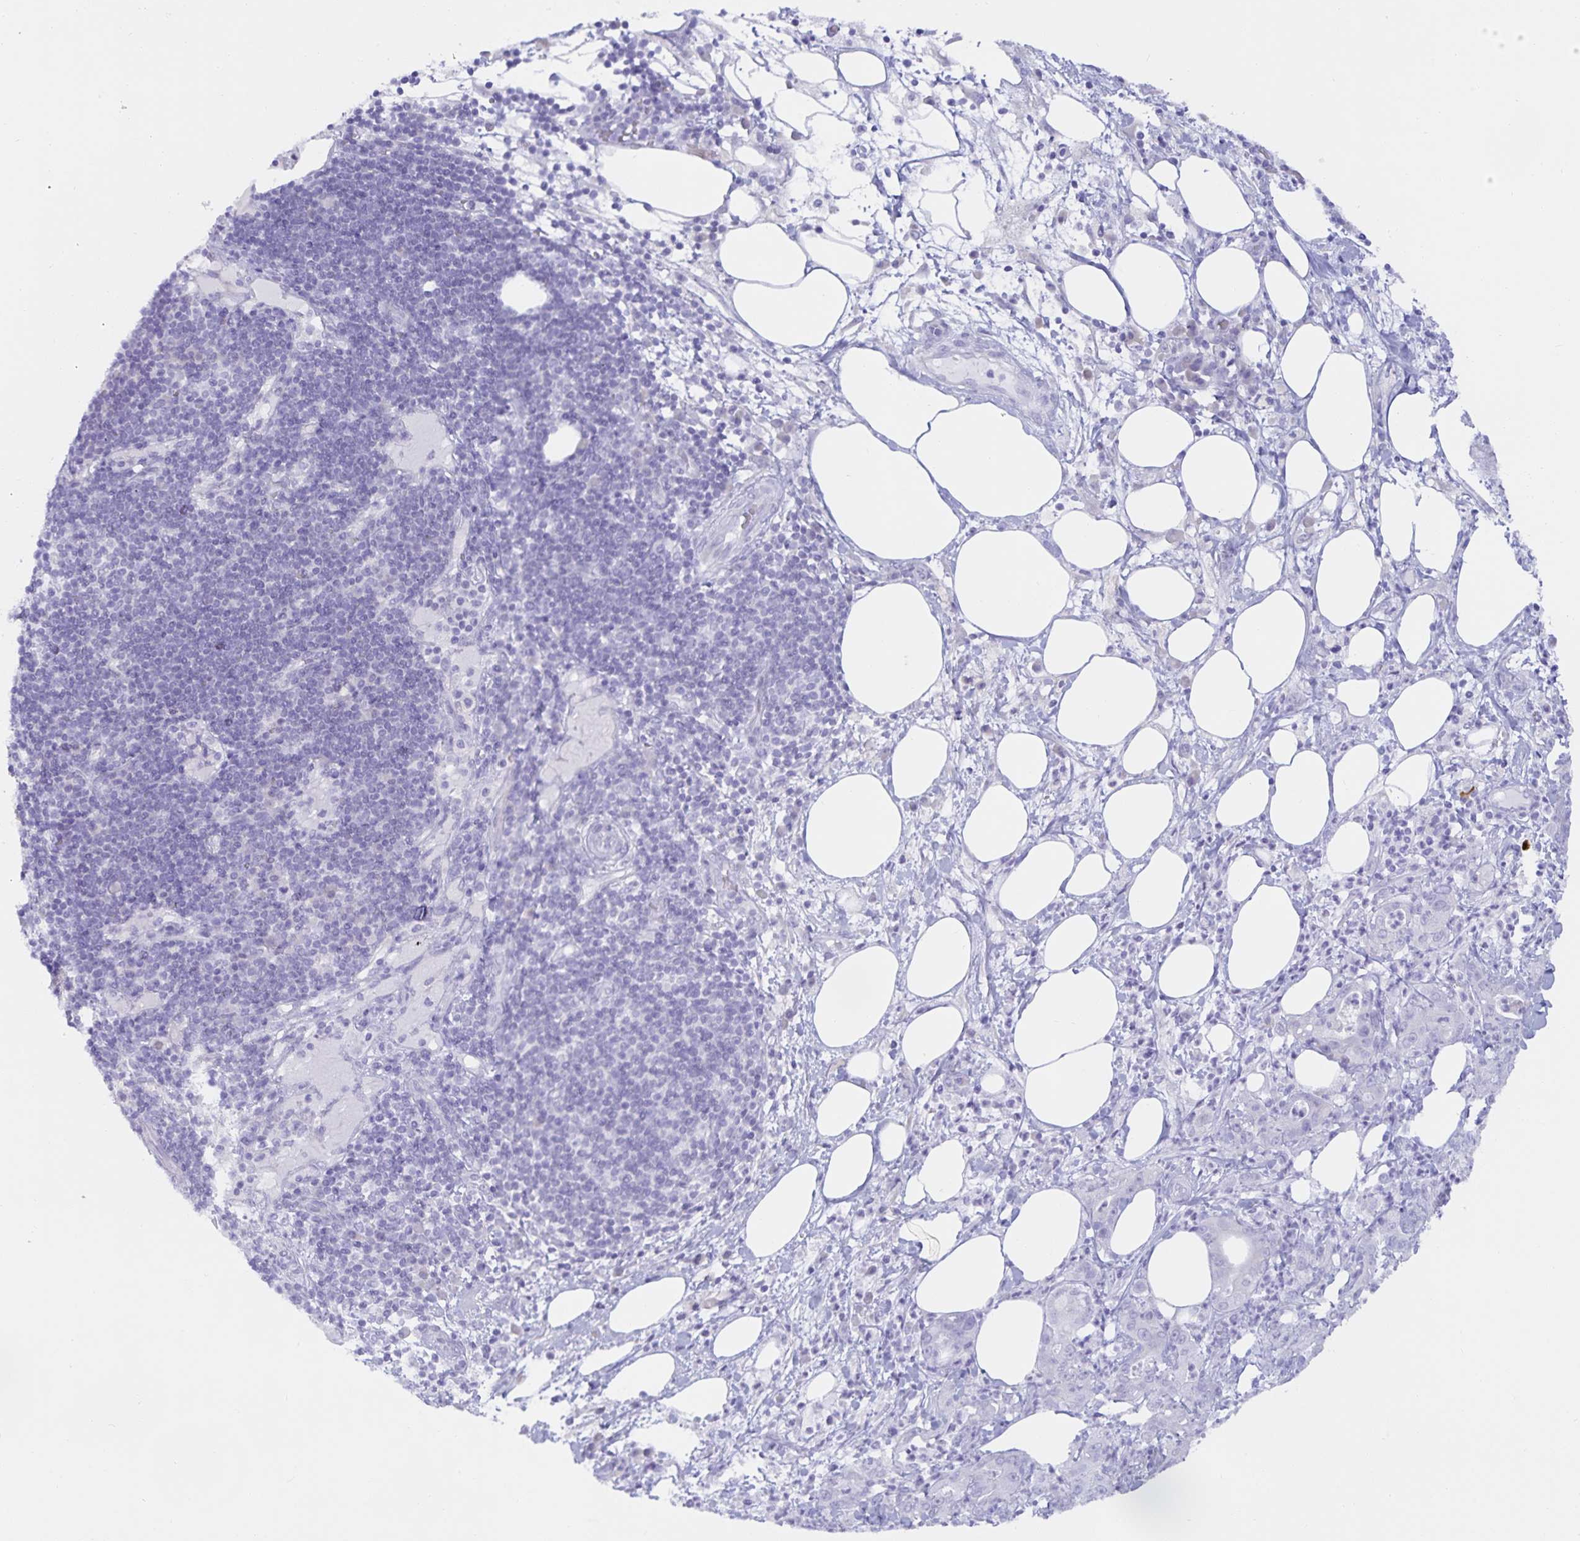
{"staining": {"intensity": "negative", "quantity": "none", "location": "none"}, "tissue": "pancreatic cancer", "cell_type": "Tumor cells", "image_type": "cancer", "snomed": [{"axis": "morphology", "description": "Adenocarcinoma, NOS"}, {"axis": "topography", "description": "Pancreas"}], "caption": "Tumor cells are negative for protein expression in human pancreatic cancer.", "gene": "MON2", "patient": {"sex": "male", "age": 71}}